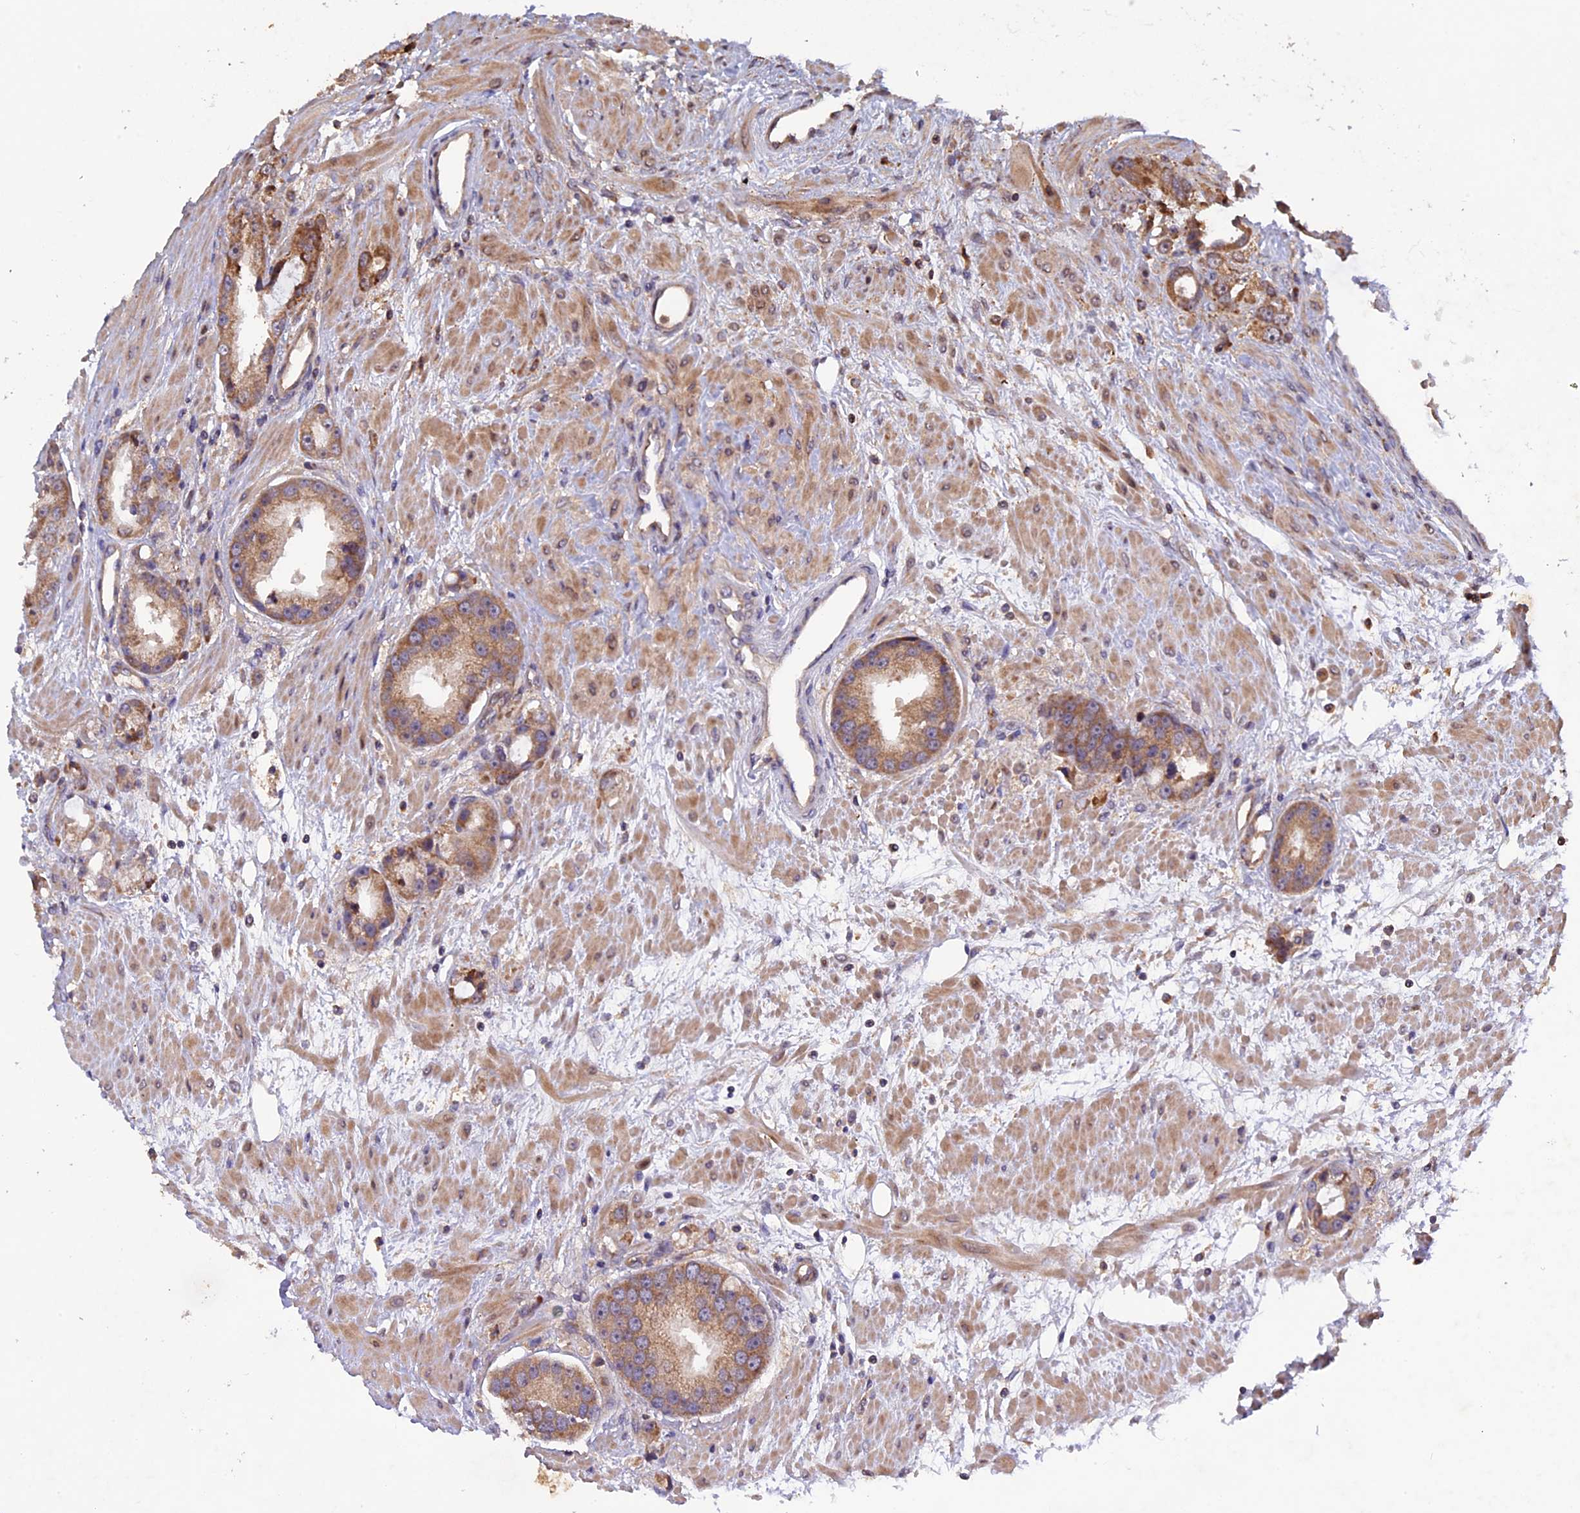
{"staining": {"intensity": "moderate", "quantity": ">75%", "location": "cytoplasmic/membranous"}, "tissue": "prostate cancer", "cell_type": "Tumor cells", "image_type": "cancer", "snomed": [{"axis": "morphology", "description": "Adenocarcinoma, Low grade"}, {"axis": "topography", "description": "Prostate"}], "caption": "A micrograph of human adenocarcinoma (low-grade) (prostate) stained for a protein demonstrates moderate cytoplasmic/membranous brown staining in tumor cells. The protein of interest is stained brown, and the nuclei are stained in blue (DAB IHC with brightfield microscopy, high magnification).", "gene": "FERMT1", "patient": {"sex": "male", "age": 67}}